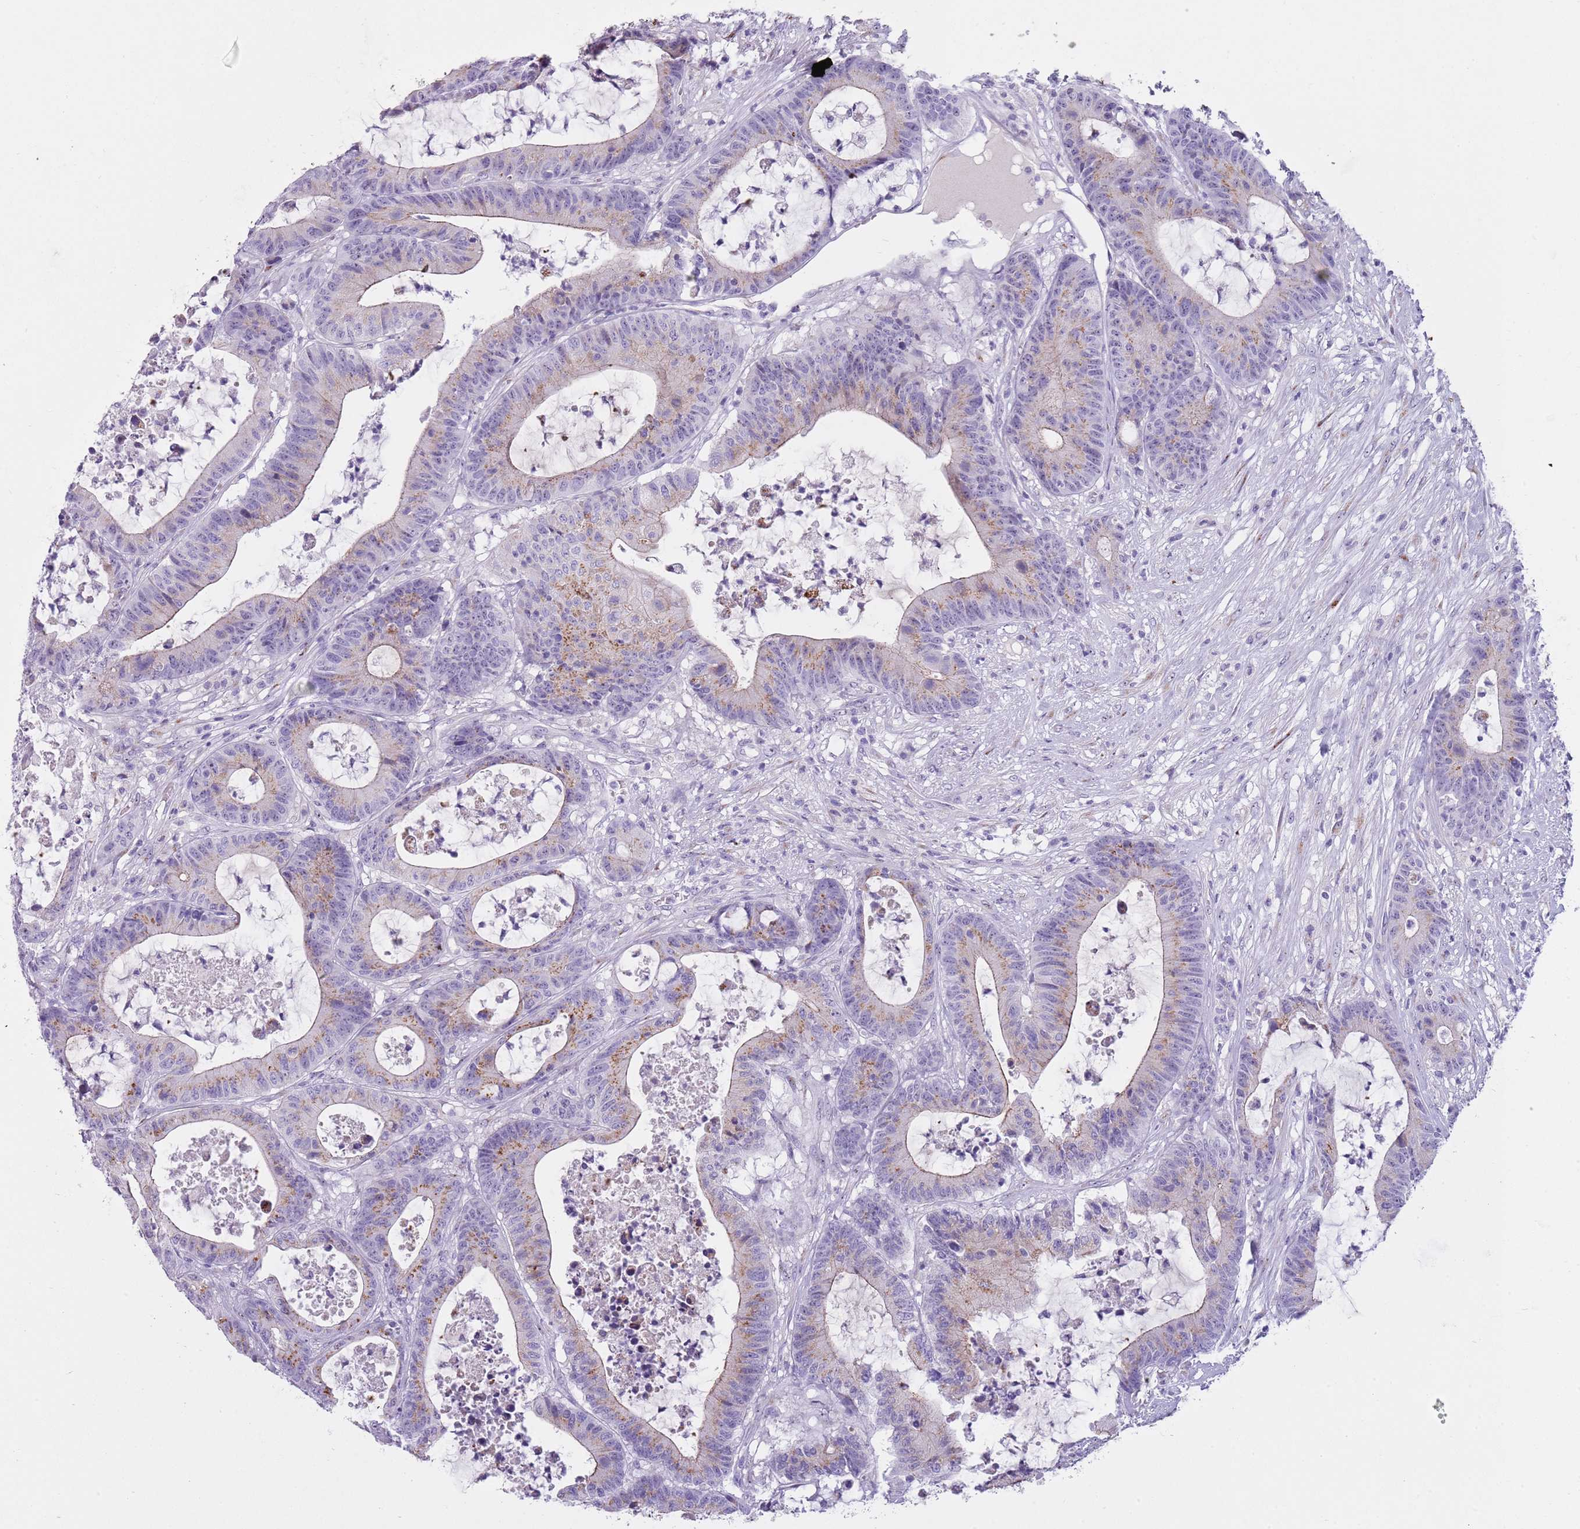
{"staining": {"intensity": "moderate", "quantity": "<25%", "location": "cytoplasmic/membranous"}, "tissue": "colorectal cancer", "cell_type": "Tumor cells", "image_type": "cancer", "snomed": [{"axis": "morphology", "description": "Adenocarcinoma, NOS"}, {"axis": "topography", "description": "Colon"}], "caption": "Immunohistochemistry (IHC) photomicrograph of colorectal adenocarcinoma stained for a protein (brown), which shows low levels of moderate cytoplasmic/membranous positivity in about <25% of tumor cells.", "gene": "NBPF6", "patient": {"sex": "female", "age": 84}}